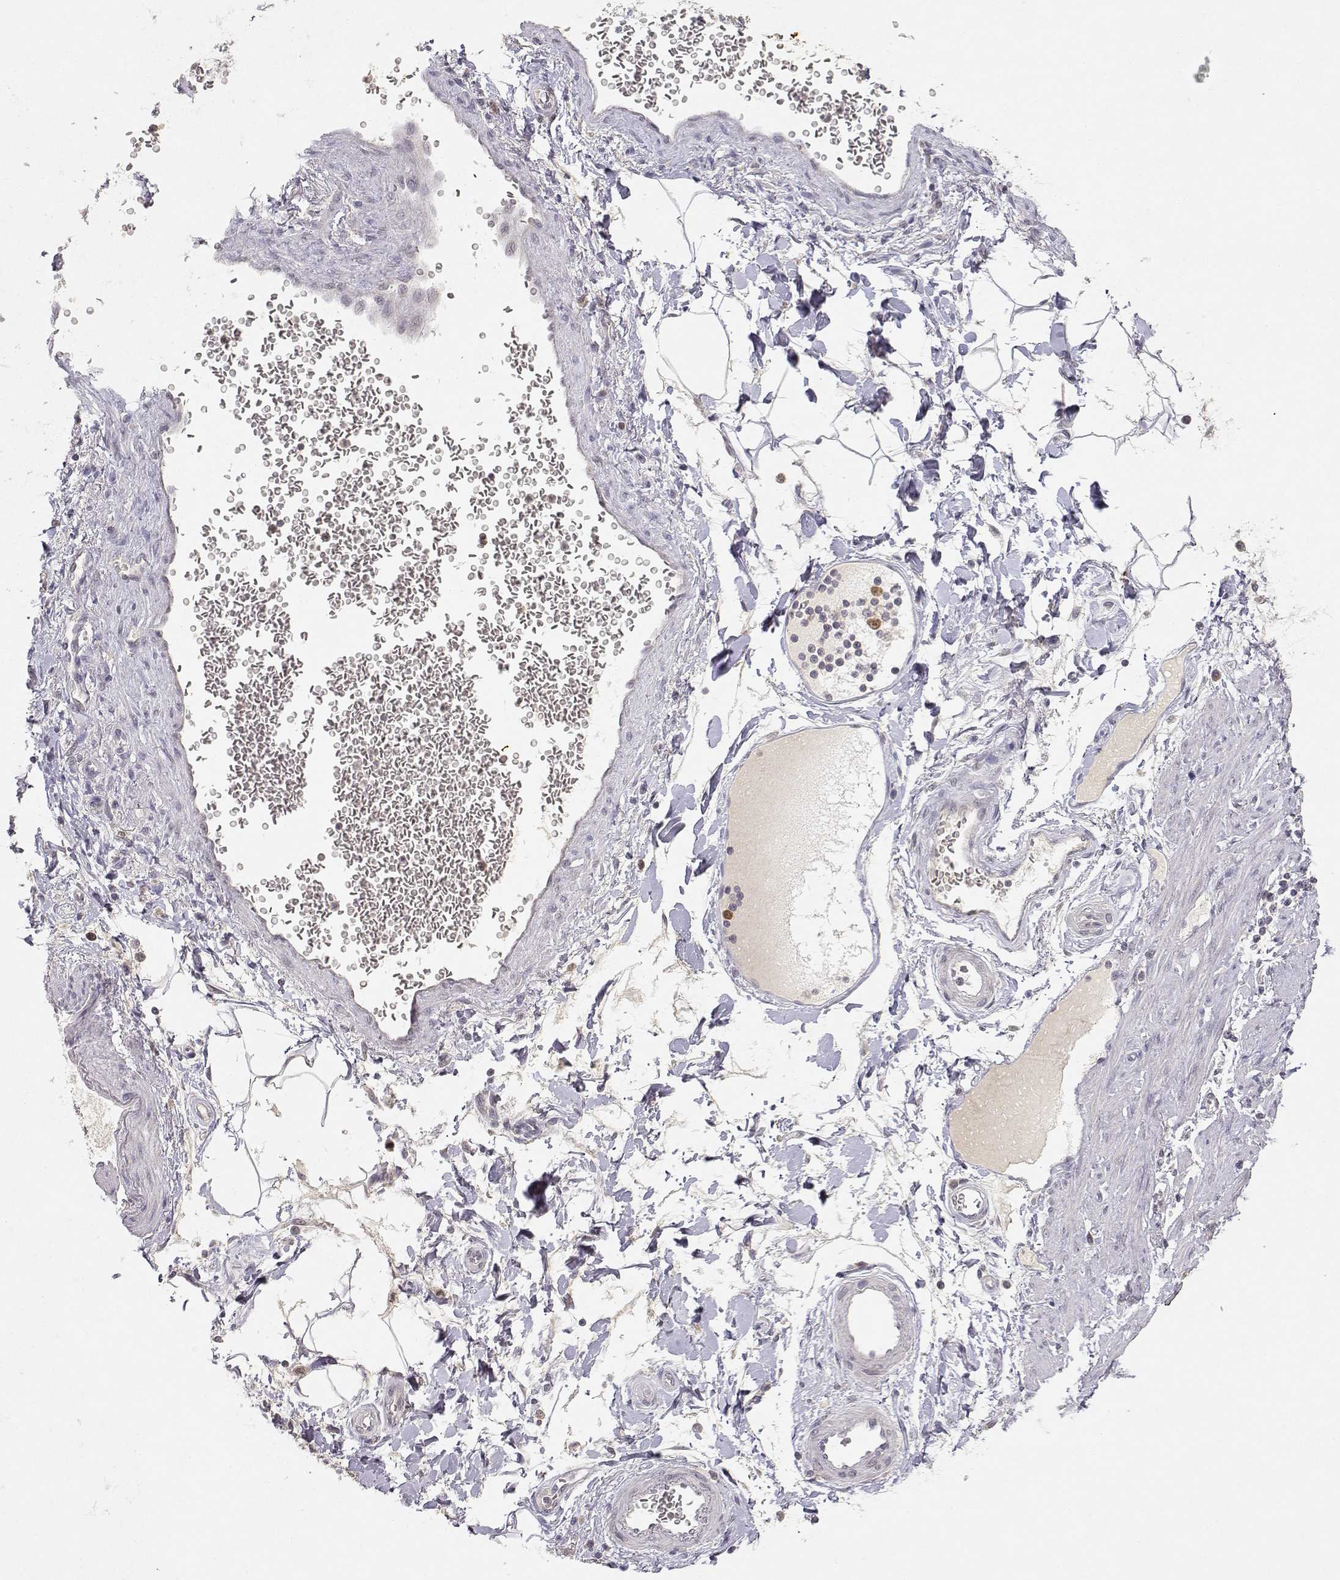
{"staining": {"intensity": "negative", "quantity": "none", "location": "none"}, "tissue": "stomach cancer", "cell_type": "Tumor cells", "image_type": "cancer", "snomed": [{"axis": "morphology", "description": "Adenocarcinoma, NOS"}, {"axis": "topography", "description": "Stomach"}], "caption": "IHC micrograph of human stomach cancer (adenocarcinoma) stained for a protein (brown), which exhibits no positivity in tumor cells.", "gene": "RAD51", "patient": {"sex": "male", "age": 58}}